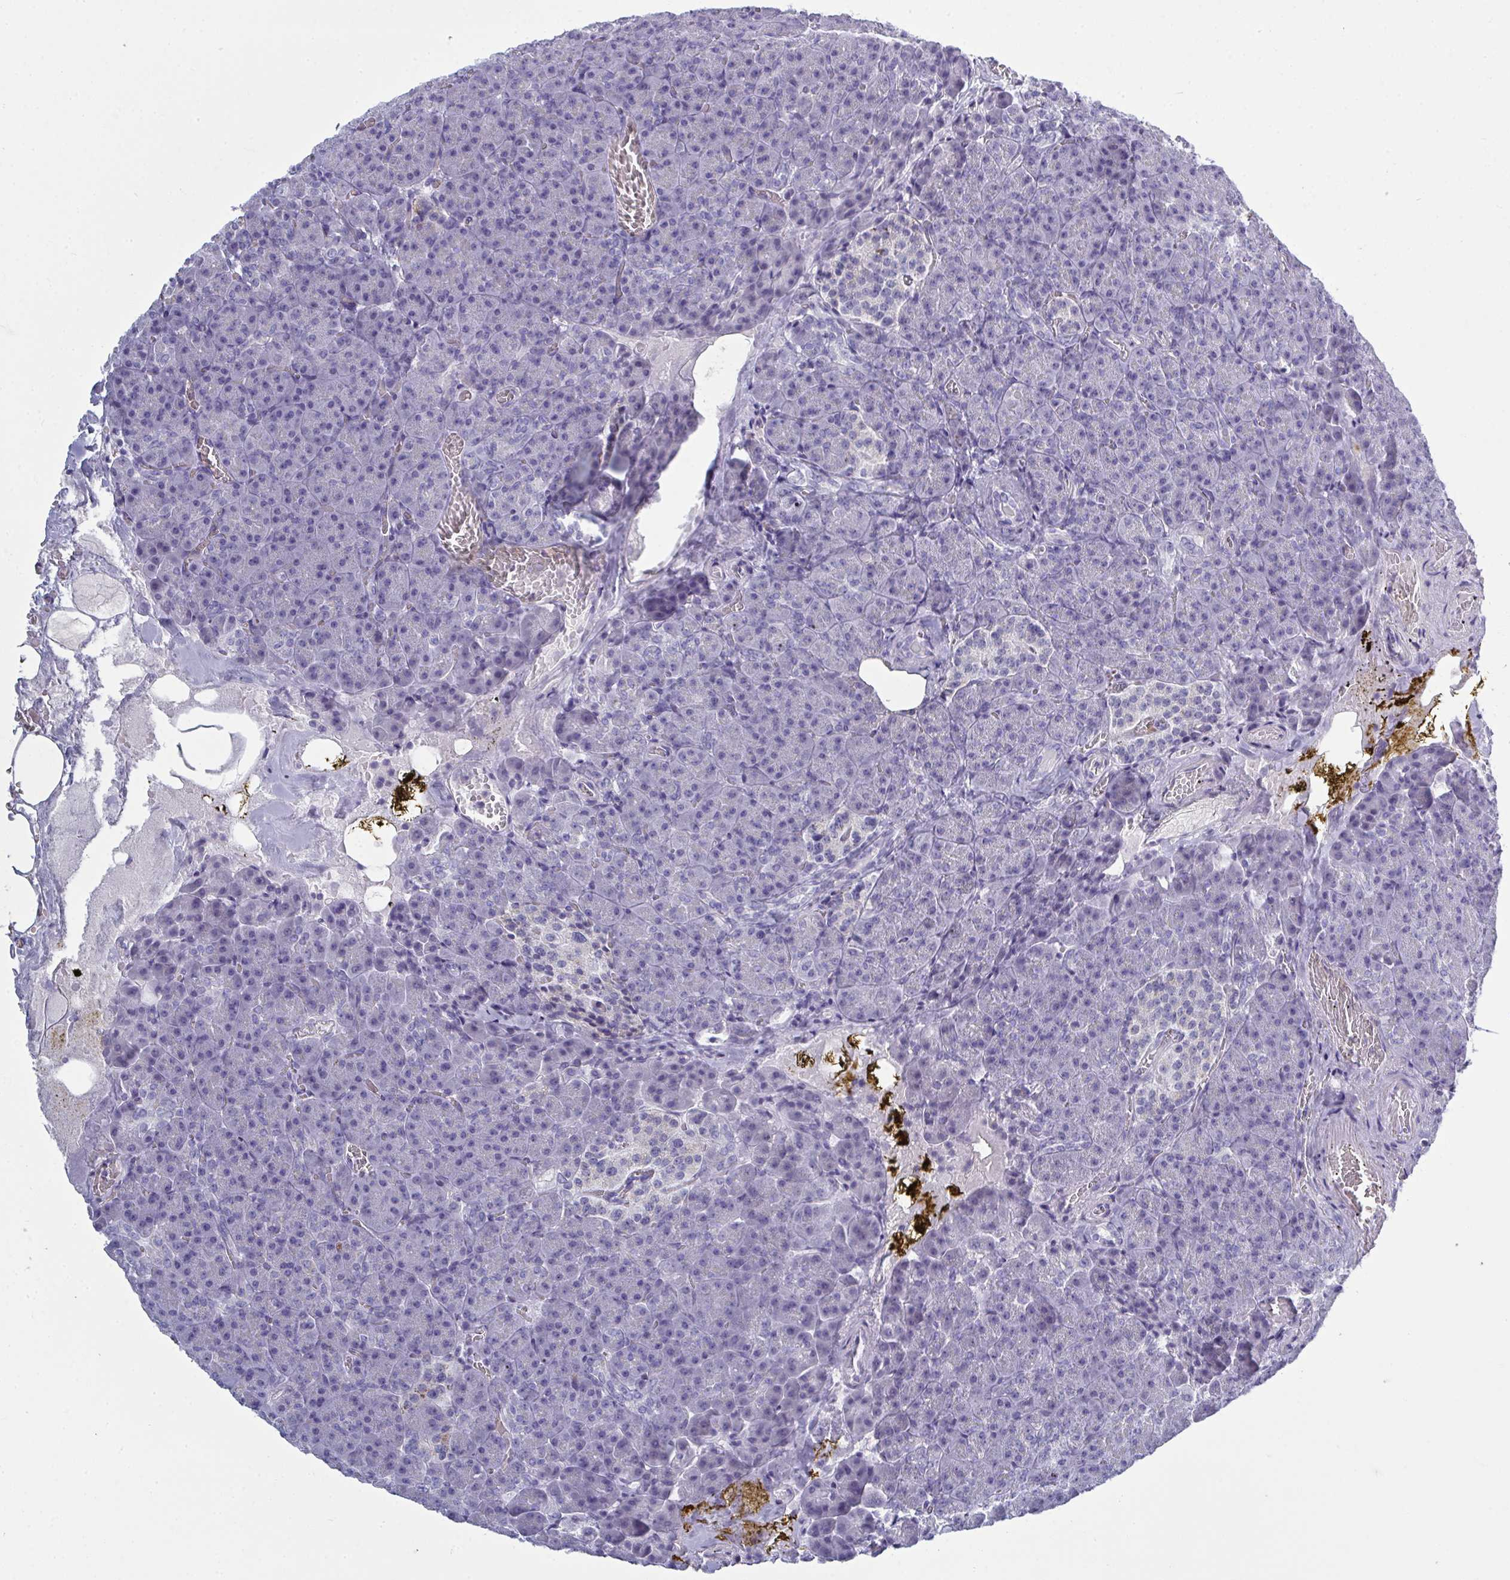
{"staining": {"intensity": "negative", "quantity": "none", "location": "none"}, "tissue": "pancreas", "cell_type": "Exocrine glandular cells", "image_type": "normal", "snomed": [{"axis": "morphology", "description": "Normal tissue, NOS"}, {"axis": "topography", "description": "Pancreas"}], "caption": "This histopathology image is of benign pancreas stained with IHC to label a protein in brown with the nuclei are counter-stained blue. There is no expression in exocrine glandular cells. (DAB (3,3'-diaminobenzidine) IHC, high magnification).", "gene": "SERPINB10", "patient": {"sex": "female", "age": 74}}